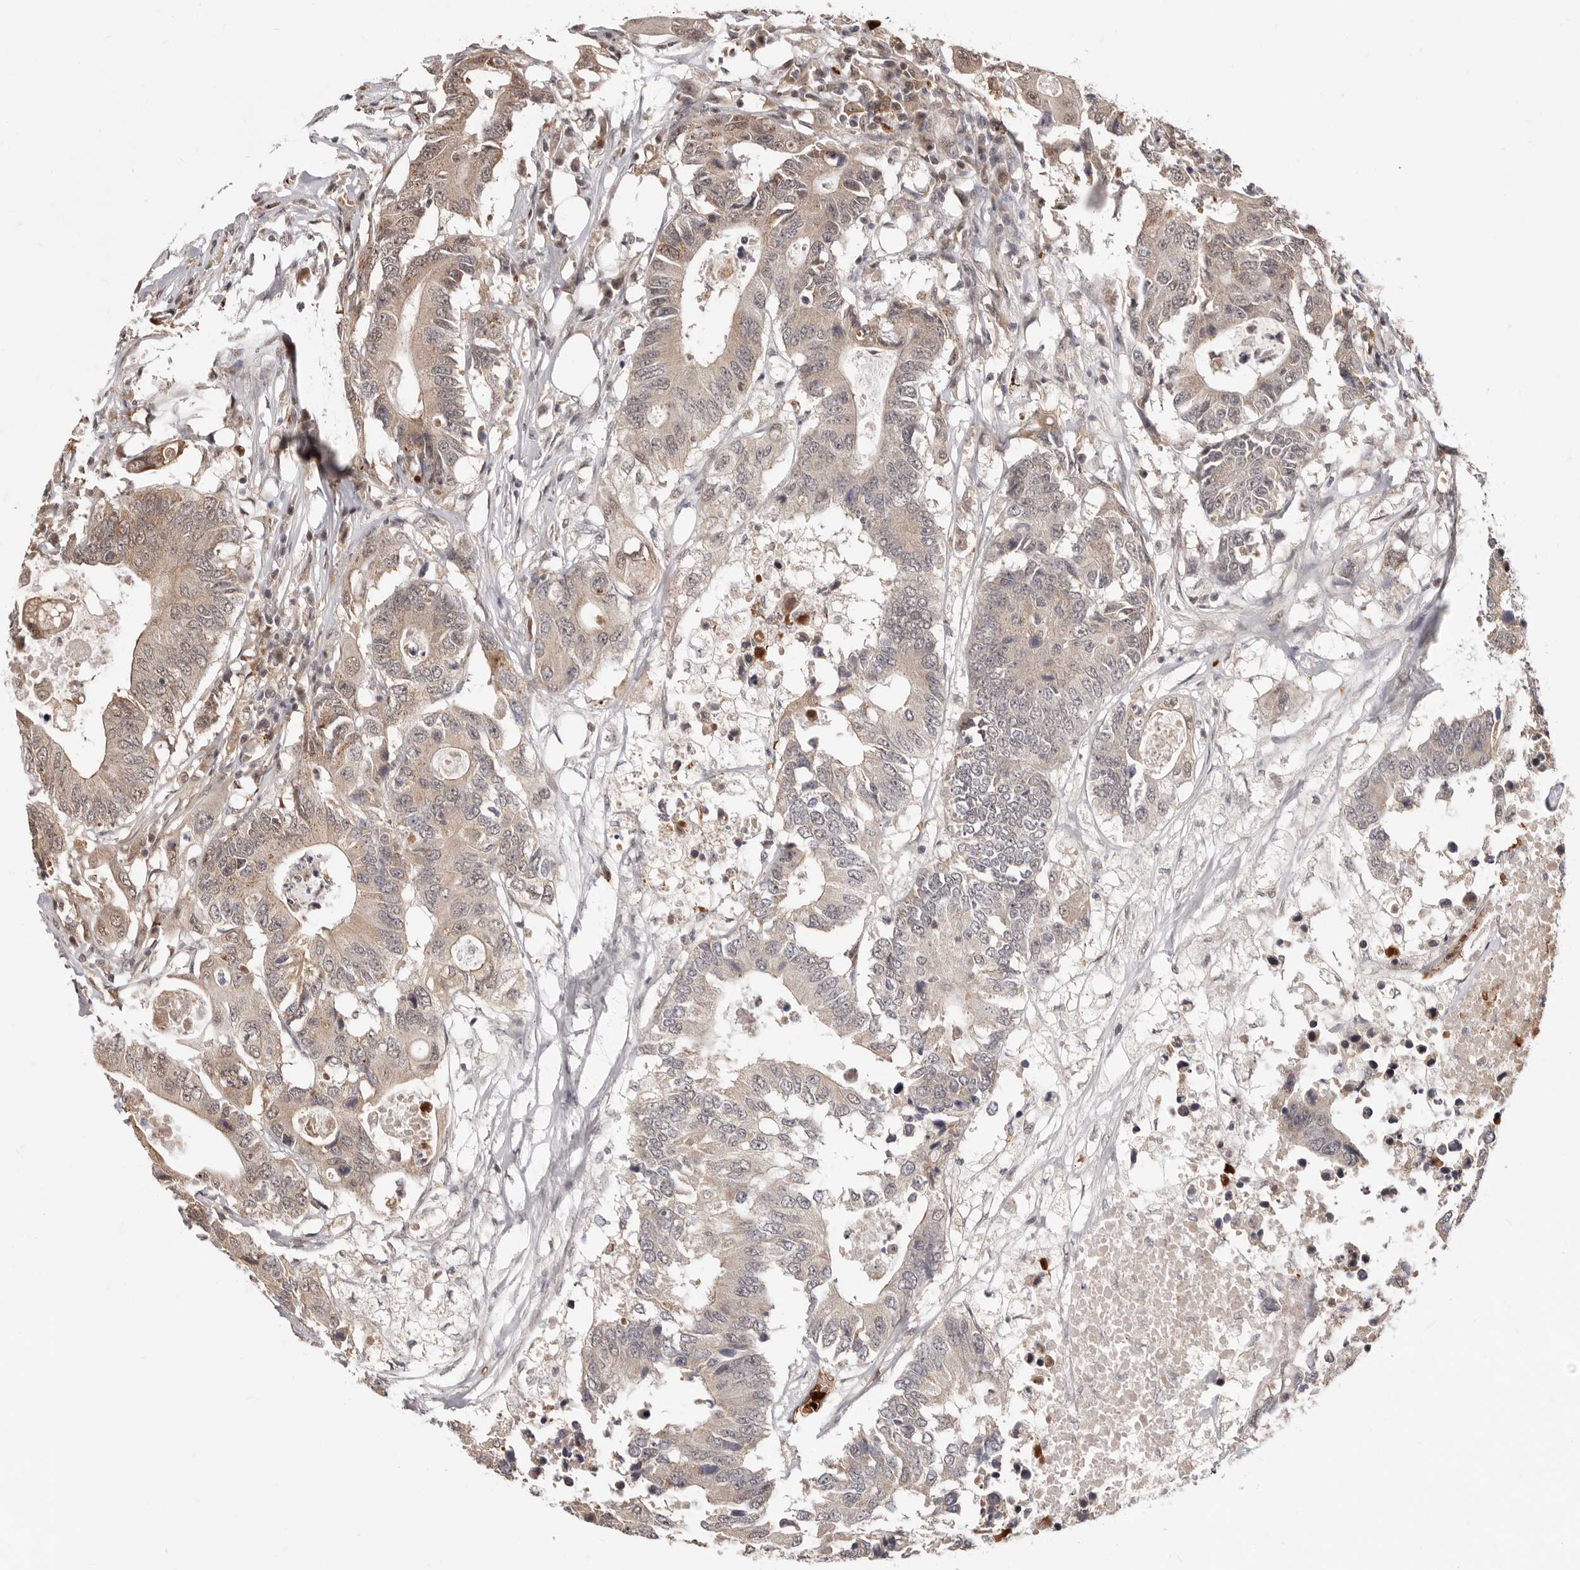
{"staining": {"intensity": "weak", "quantity": "25%-75%", "location": "cytoplasmic/membranous,nuclear"}, "tissue": "colorectal cancer", "cell_type": "Tumor cells", "image_type": "cancer", "snomed": [{"axis": "morphology", "description": "Adenocarcinoma, NOS"}, {"axis": "topography", "description": "Colon"}], "caption": "A brown stain highlights weak cytoplasmic/membranous and nuclear staining of a protein in adenocarcinoma (colorectal) tumor cells. The protein is stained brown, and the nuclei are stained in blue (DAB (3,3'-diaminobenzidine) IHC with brightfield microscopy, high magnification).", "gene": "NCOA3", "patient": {"sex": "male", "age": 71}}